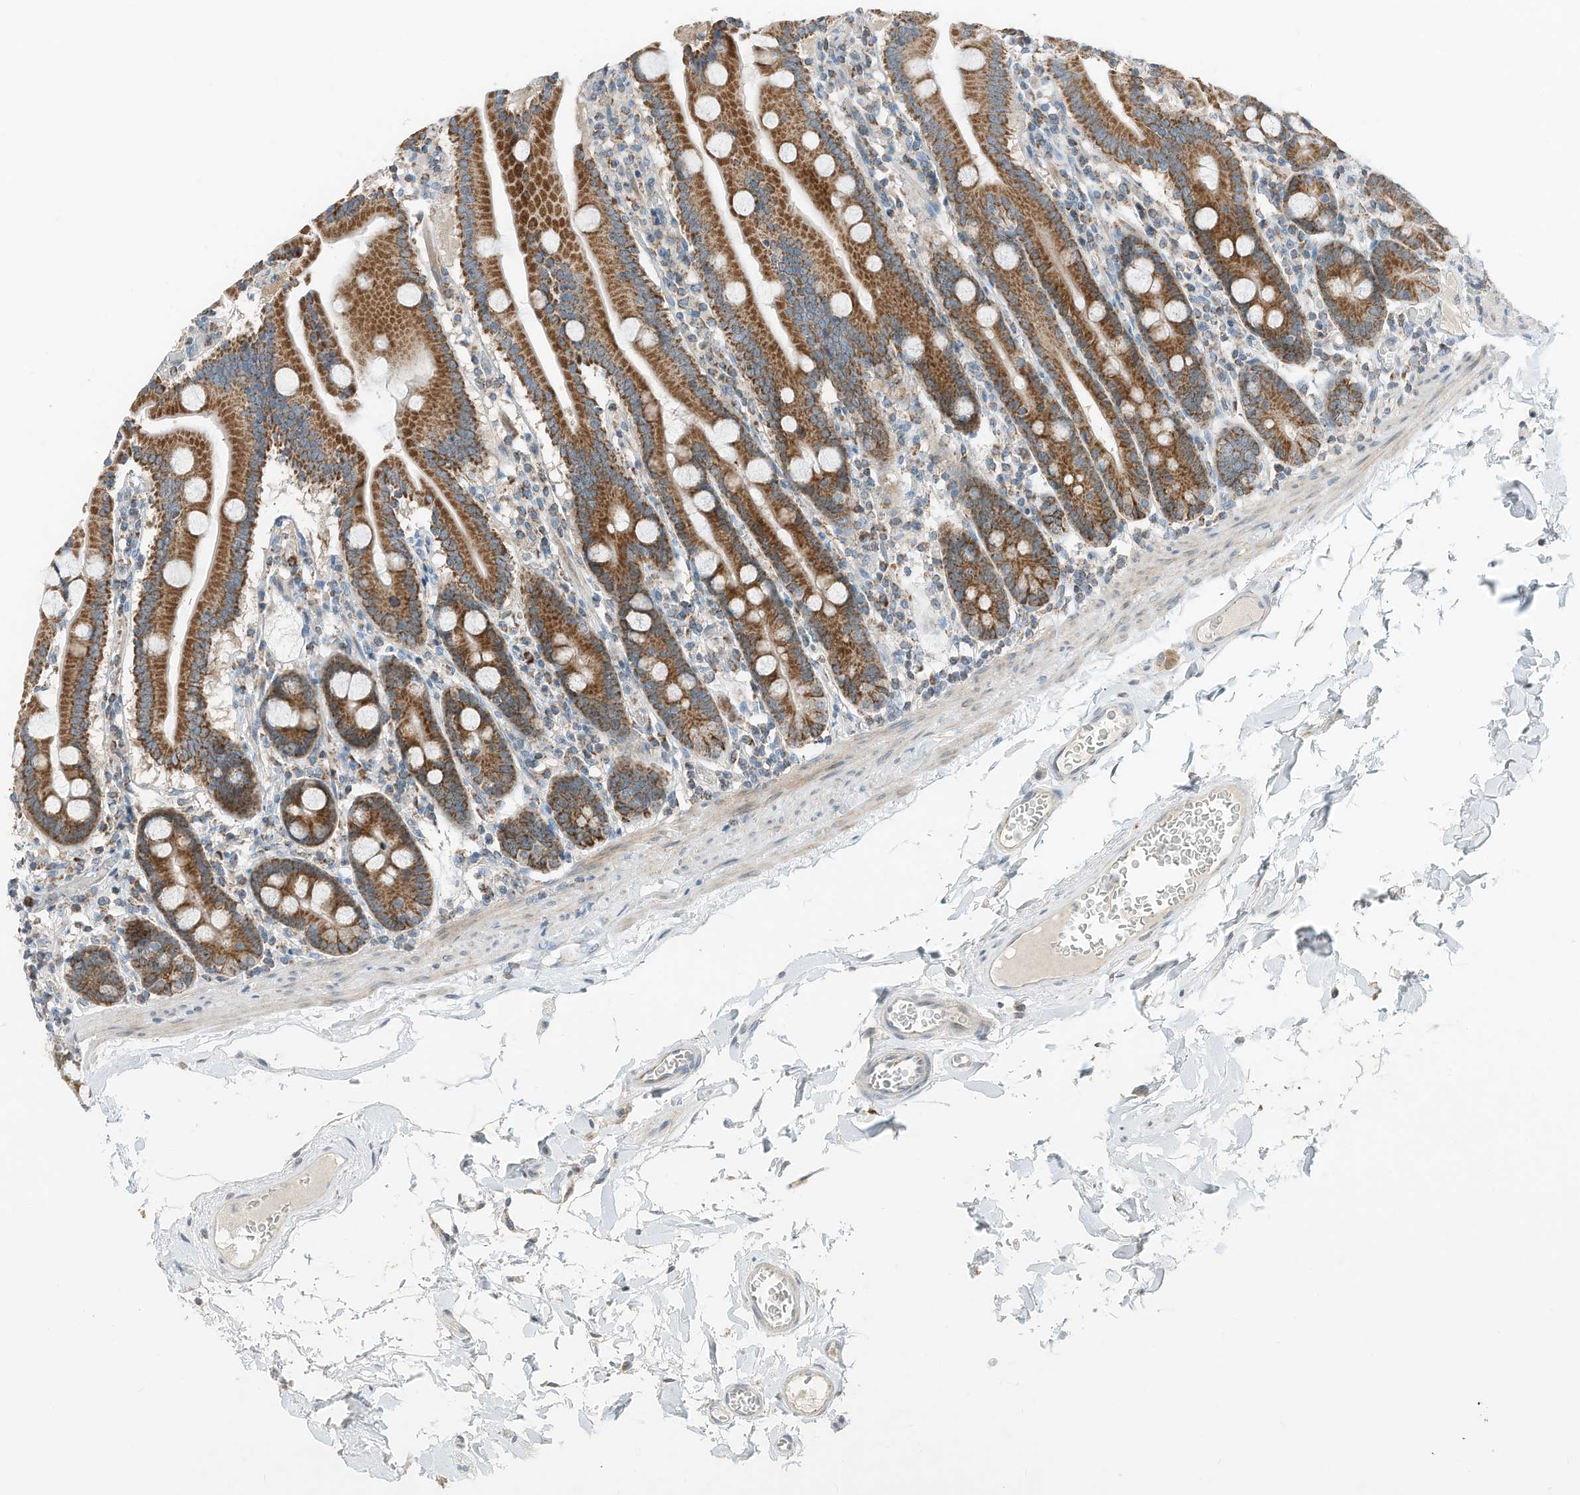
{"staining": {"intensity": "strong", "quantity": ">75%", "location": "cytoplasmic/membranous"}, "tissue": "duodenum", "cell_type": "Glandular cells", "image_type": "normal", "snomed": [{"axis": "morphology", "description": "Normal tissue, NOS"}, {"axis": "topography", "description": "Duodenum"}], "caption": "Immunohistochemical staining of unremarkable human duodenum exhibits strong cytoplasmic/membranous protein staining in approximately >75% of glandular cells. The protein is shown in brown color, while the nuclei are stained blue.", "gene": "RMND1", "patient": {"sex": "male", "age": 55}}